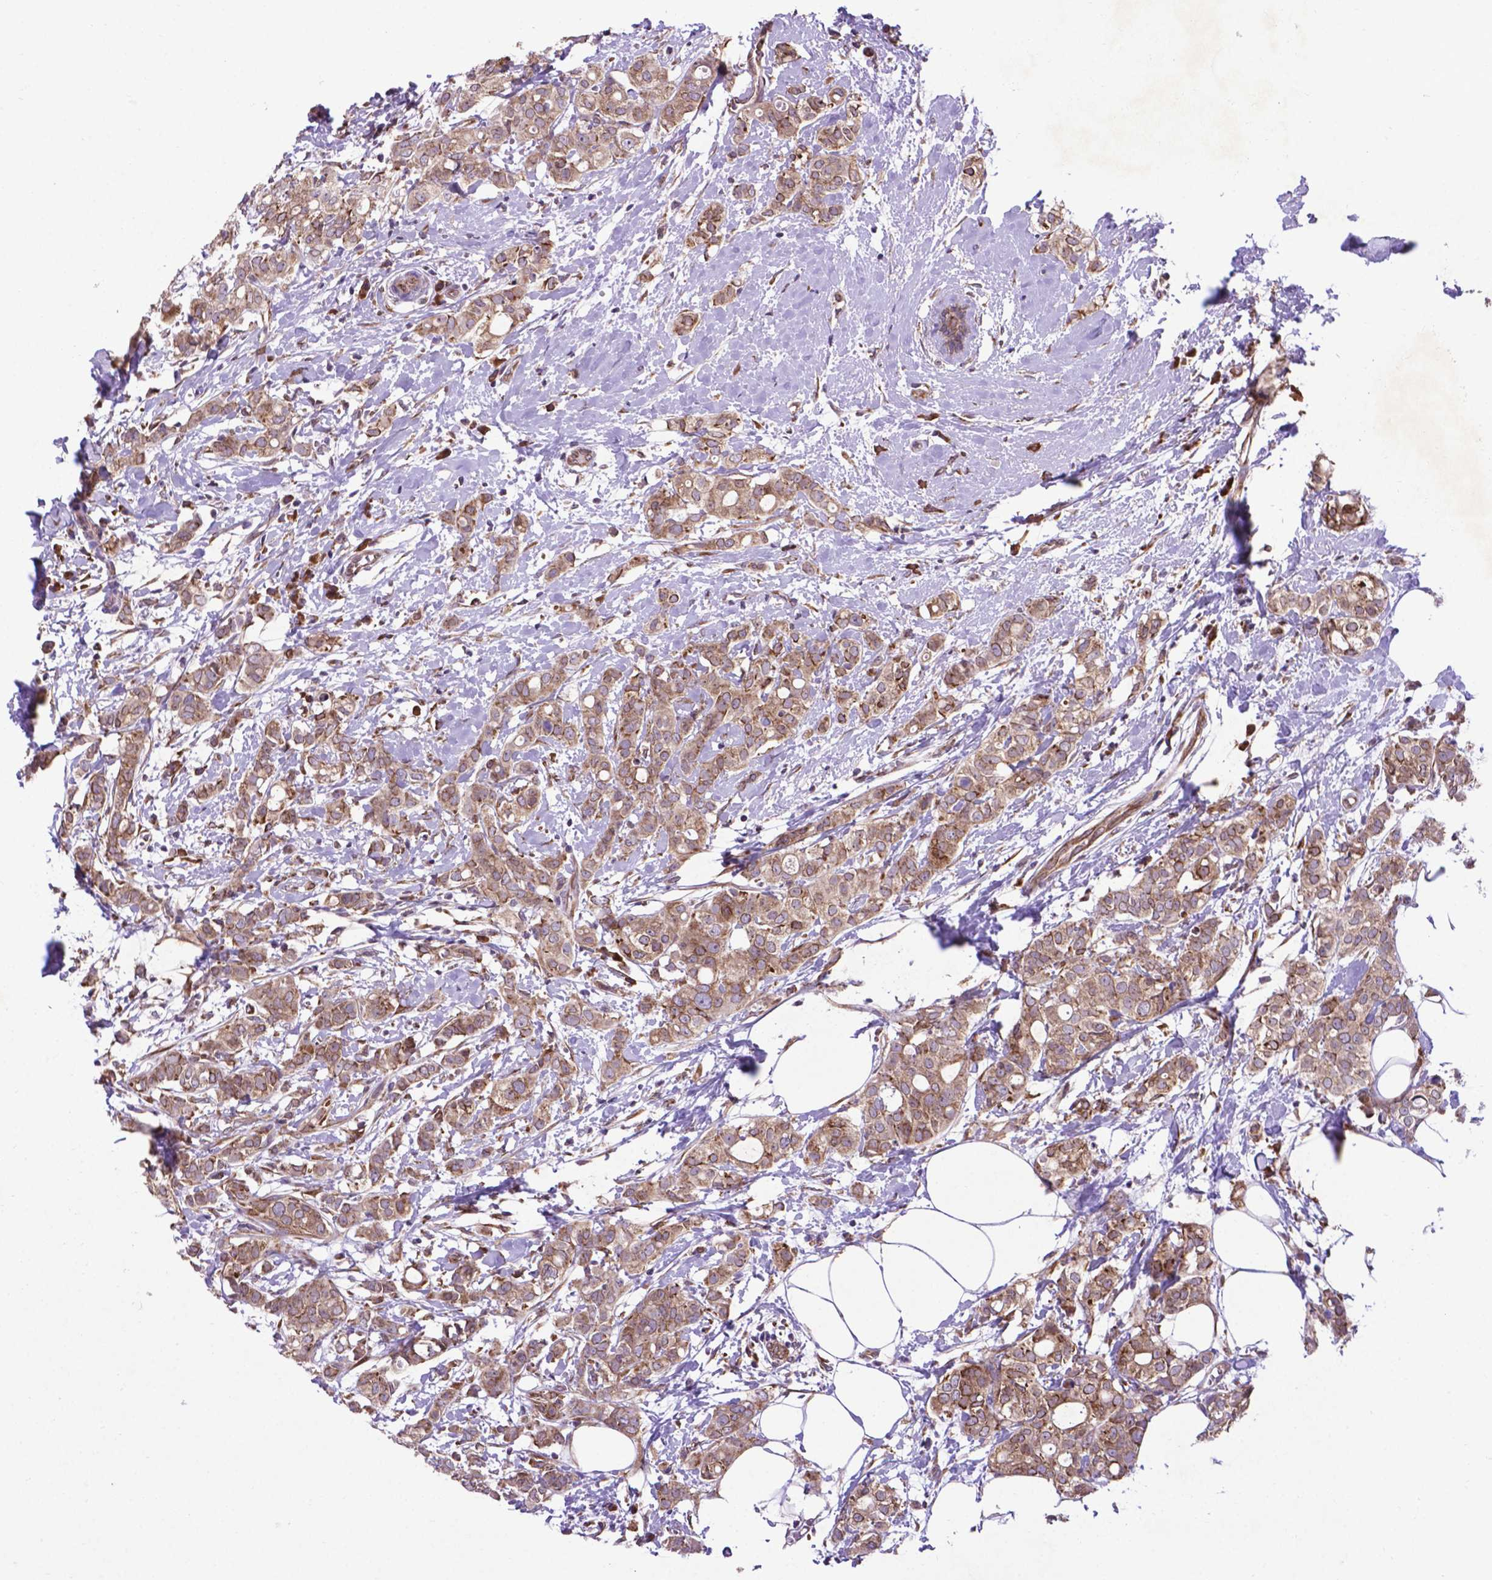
{"staining": {"intensity": "moderate", "quantity": ">75%", "location": "cytoplasmic/membranous"}, "tissue": "breast cancer", "cell_type": "Tumor cells", "image_type": "cancer", "snomed": [{"axis": "morphology", "description": "Duct carcinoma"}, {"axis": "topography", "description": "Breast"}], "caption": "Immunohistochemistry (IHC) image of human breast cancer stained for a protein (brown), which displays medium levels of moderate cytoplasmic/membranous staining in about >75% of tumor cells.", "gene": "WDR83OS", "patient": {"sex": "female", "age": 40}}